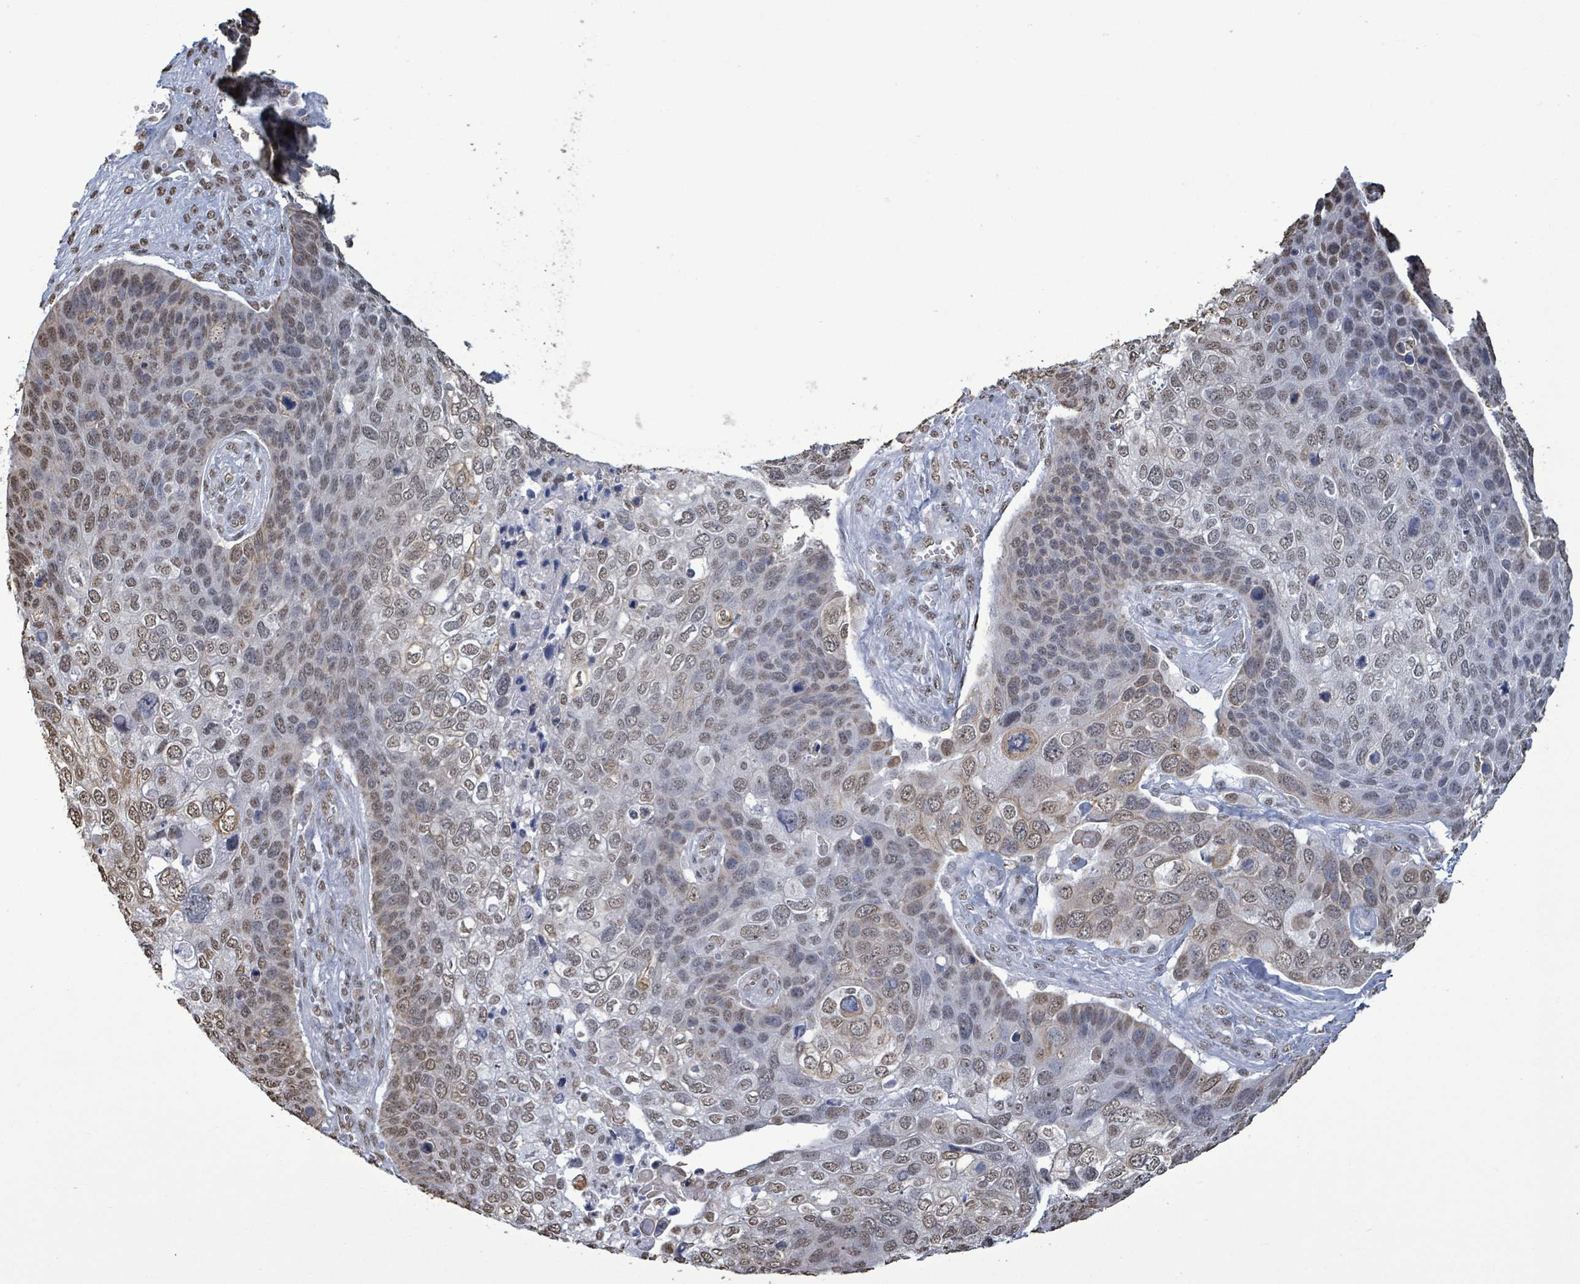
{"staining": {"intensity": "weak", "quantity": ">75%", "location": "nuclear"}, "tissue": "skin cancer", "cell_type": "Tumor cells", "image_type": "cancer", "snomed": [{"axis": "morphology", "description": "Basal cell carcinoma"}, {"axis": "topography", "description": "Skin"}], "caption": "High-power microscopy captured an IHC histopathology image of basal cell carcinoma (skin), revealing weak nuclear expression in approximately >75% of tumor cells.", "gene": "SAMD14", "patient": {"sex": "female", "age": 74}}